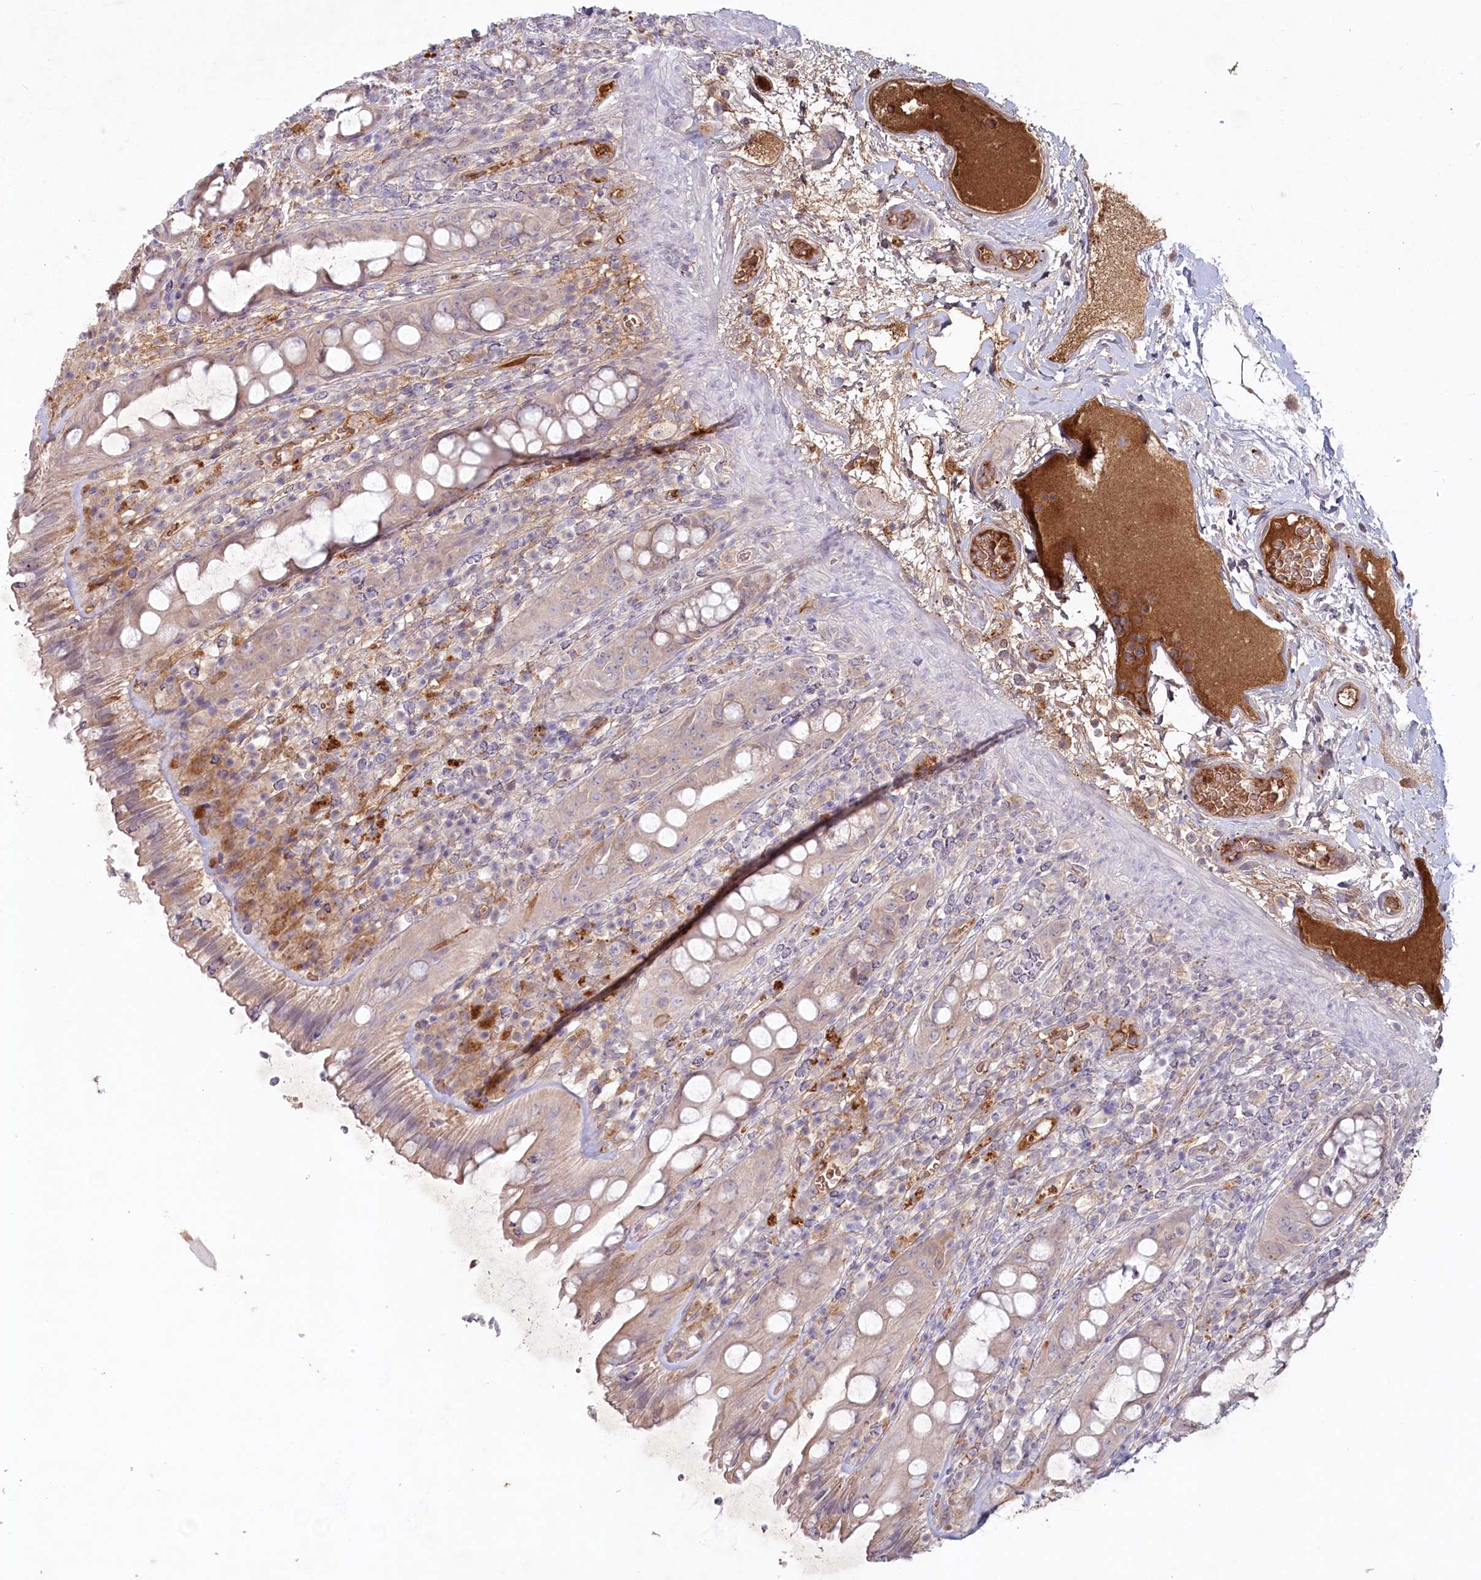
{"staining": {"intensity": "weak", "quantity": ">75%", "location": "cytoplasmic/membranous"}, "tissue": "rectum", "cell_type": "Glandular cells", "image_type": "normal", "snomed": [{"axis": "morphology", "description": "Normal tissue, NOS"}, {"axis": "topography", "description": "Rectum"}], "caption": "Immunohistochemical staining of benign human rectum exhibits low levels of weak cytoplasmic/membranous expression in about >75% of glandular cells.", "gene": "PSAPL1", "patient": {"sex": "female", "age": 57}}